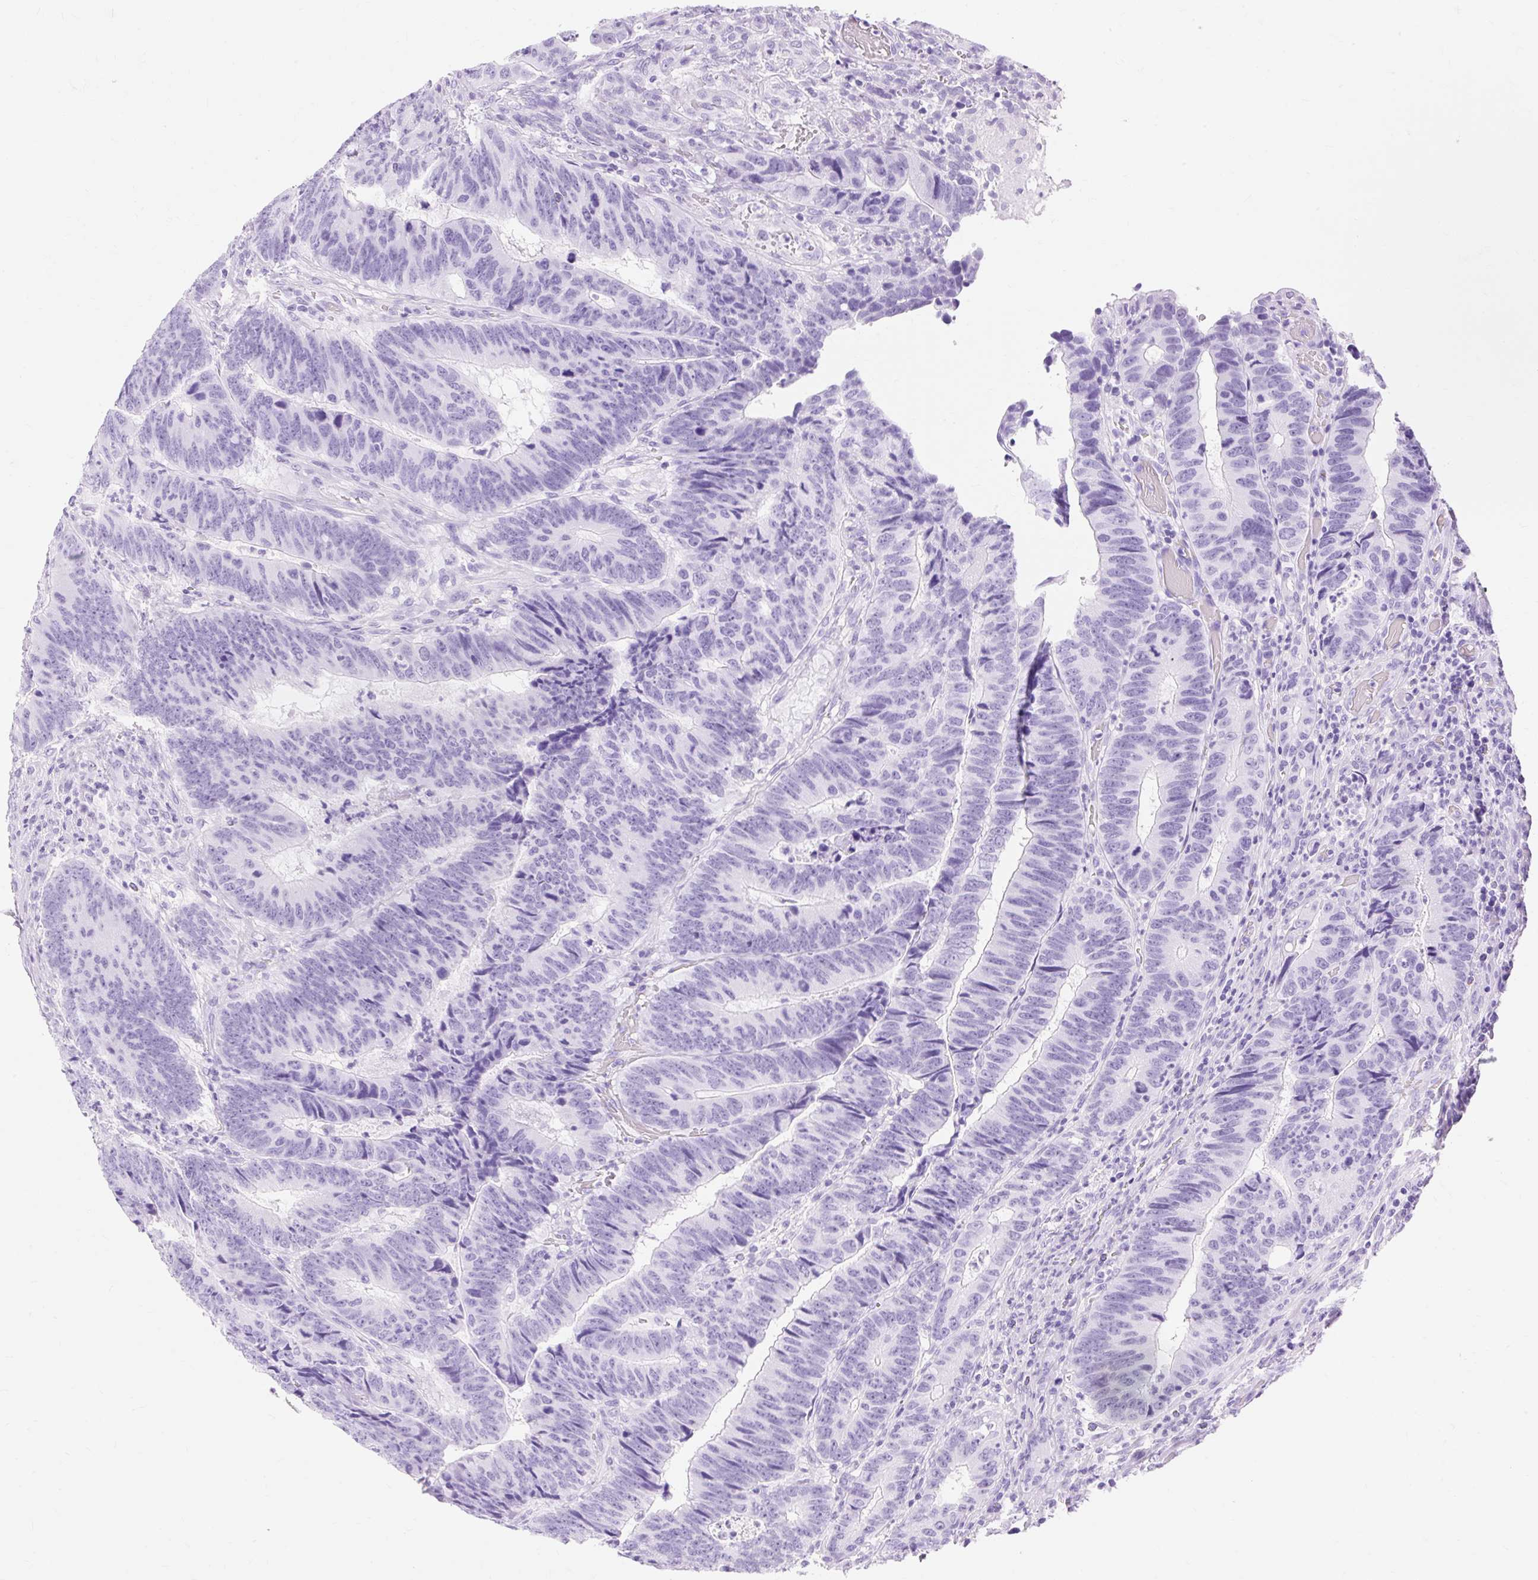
{"staining": {"intensity": "negative", "quantity": "none", "location": "none"}, "tissue": "colorectal cancer", "cell_type": "Tumor cells", "image_type": "cancer", "snomed": [{"axis": "morphology", "description": "Adenocarcinoma, NOS"}, {"axis": "topography", "description": "Colon"}], "caption": "There is no significant positivity in tumor cells of colorectal cancer (adenocarcinoma).", "gene": "MBP", "patient": {"sex": "male", "age": 62}}